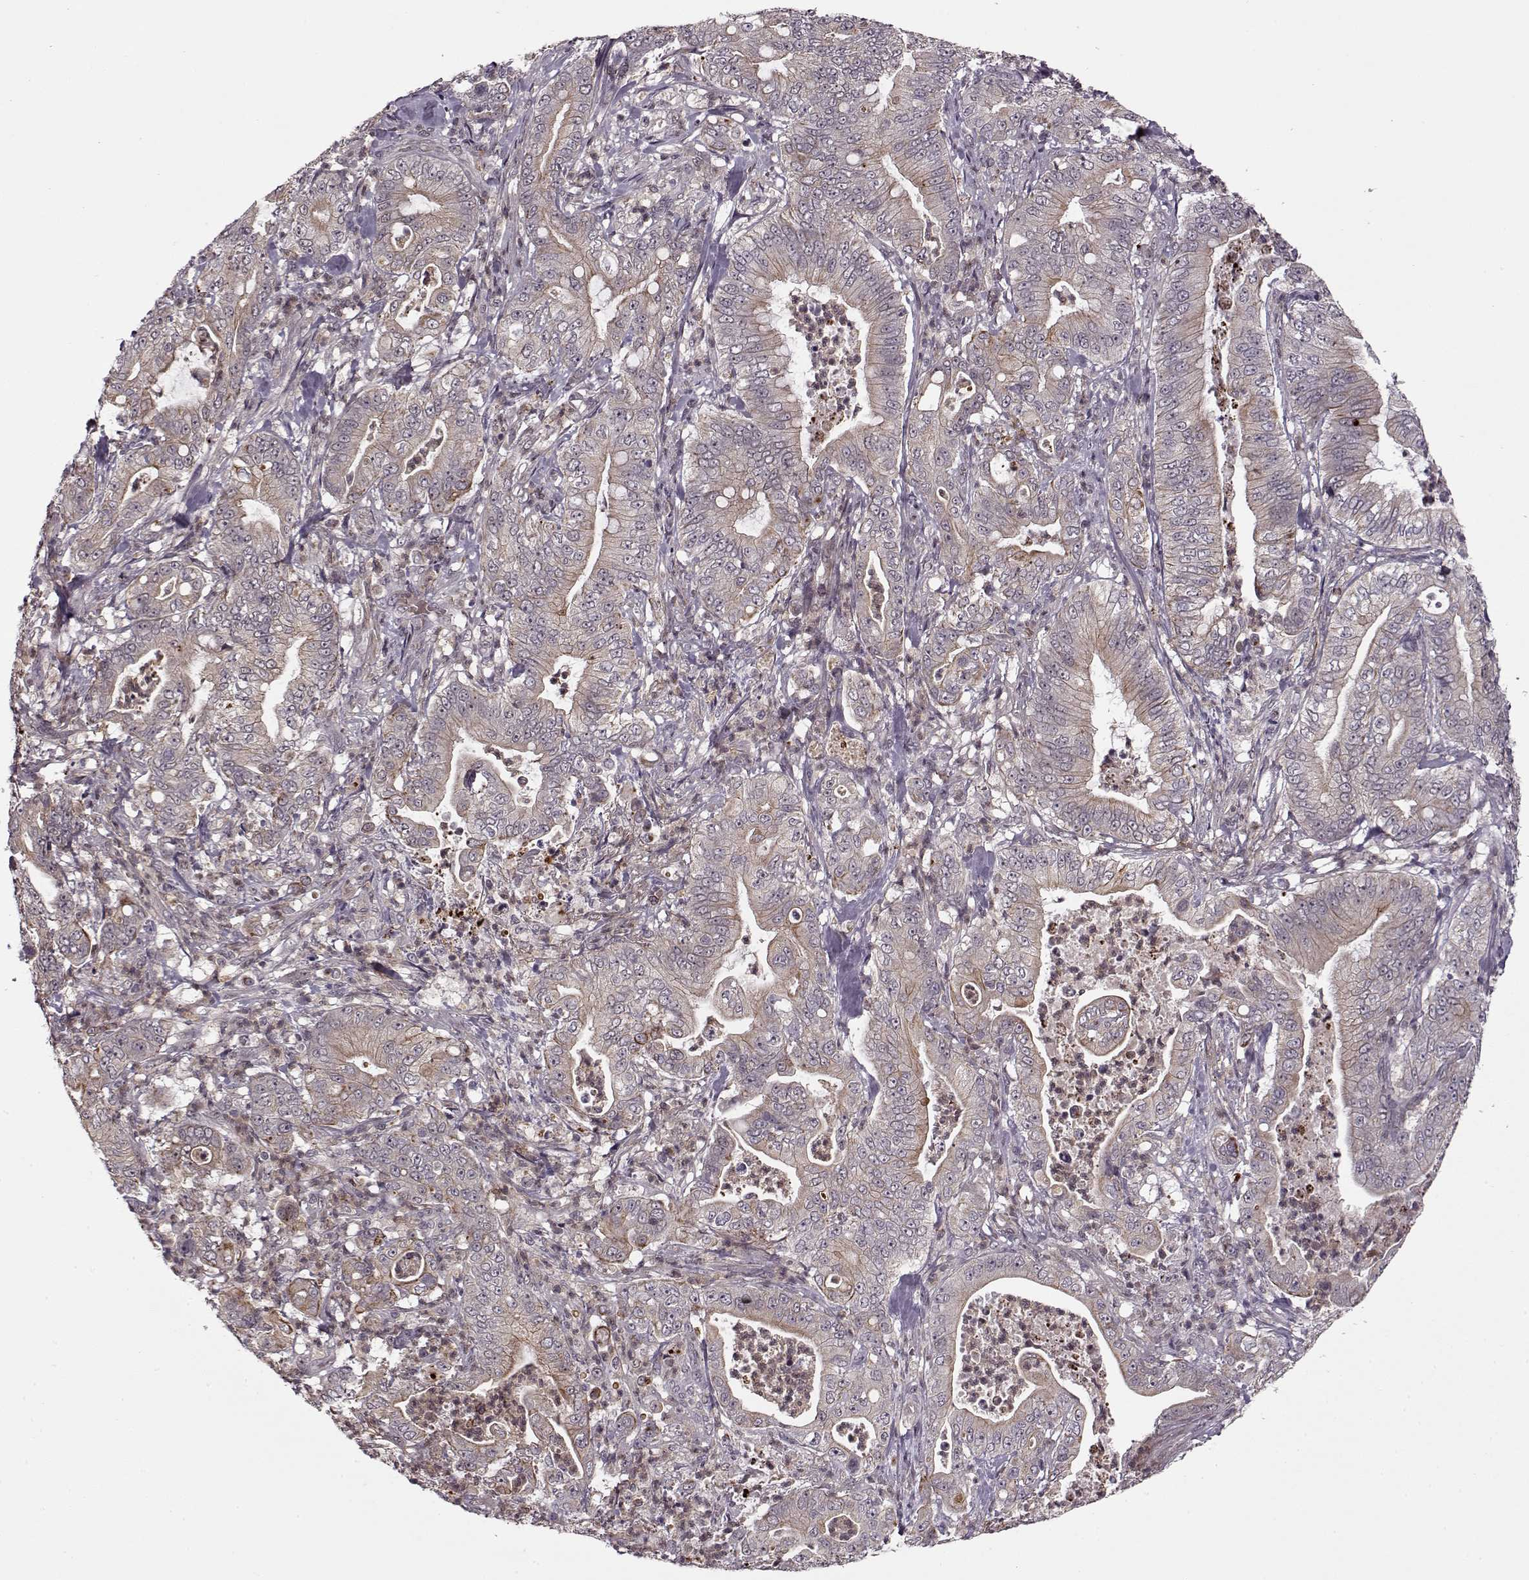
{"staining": {"intensity": "weak", "quantity": "25%-75%", "location": "cytoplasmic/membranous"}, "tissue": "pancreatic cancer", "cell_type": "Tumor cells", "image_type": "cancer", "snomed": [{"axis": "morphology", "description": "Adenocarcinoma, NOS"}, {"axis": "topography", "description": "Pancreas"}], "caption": "Tumor cells reveal low levels of weak cytoplasmic/membranous expression in approximately 25%-75% of cells in human adenocarcinoma (pancreatic).", "gene": "DENND4B", "patient": {"sex": "male", "age": 71}}